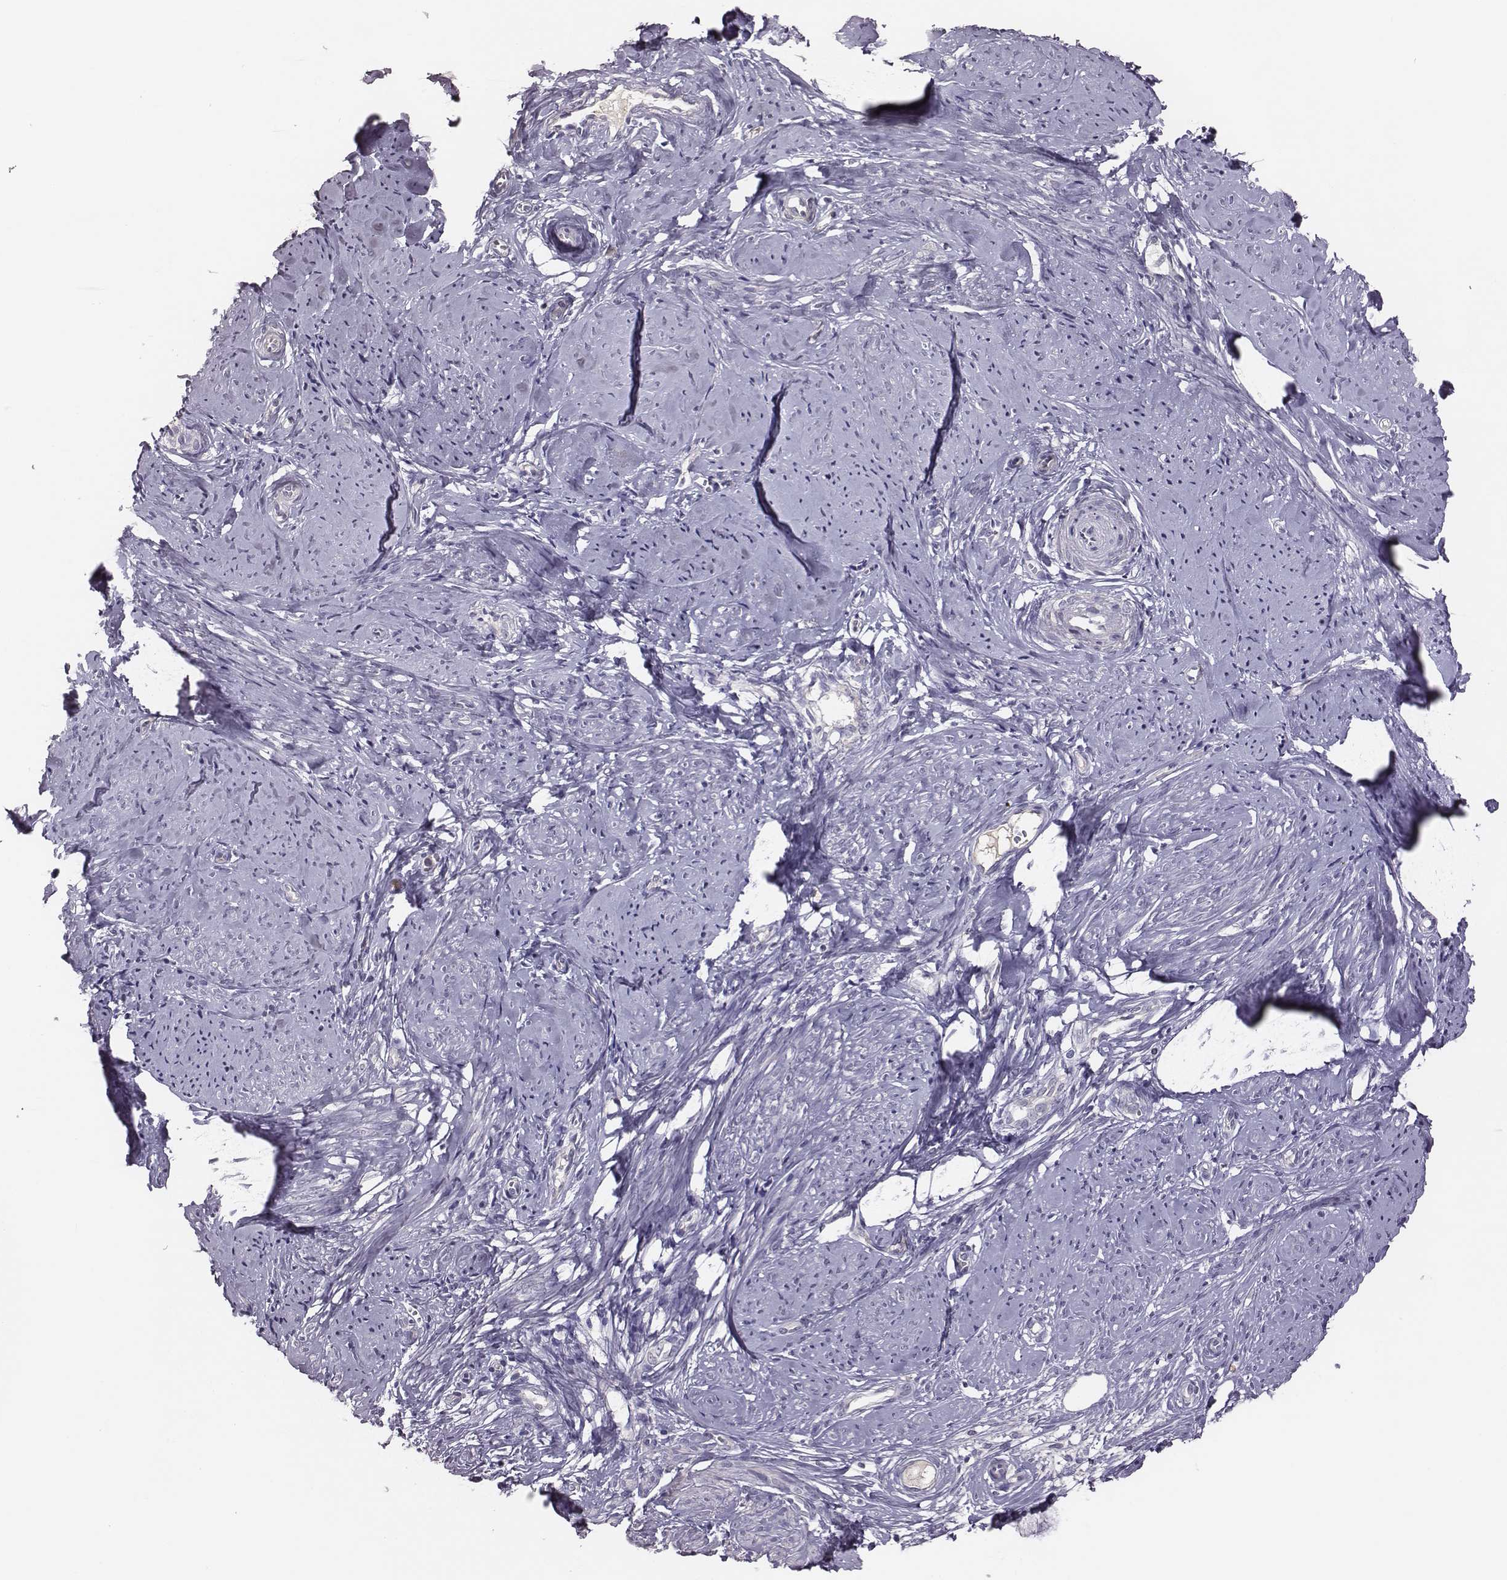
{"staining": {"intensity": "negative", "quantity": "none", "location": "none"}, "tissue": "smooth muscle", "cell_type": "Smooth muscle cells", "image_type": "normal", "snomed": [{"axis": "morphology", "description": "Normal tissue, NOS"}, {"axis": "topography", "description": "Smooth muscle"}], "caption": "Immunohistochemical staining of unremarkable human smooth muscle shows no significant staining in smooth muscle cells.", "gene": "KMO", "patient": {"sex": "female", "age": 48}}